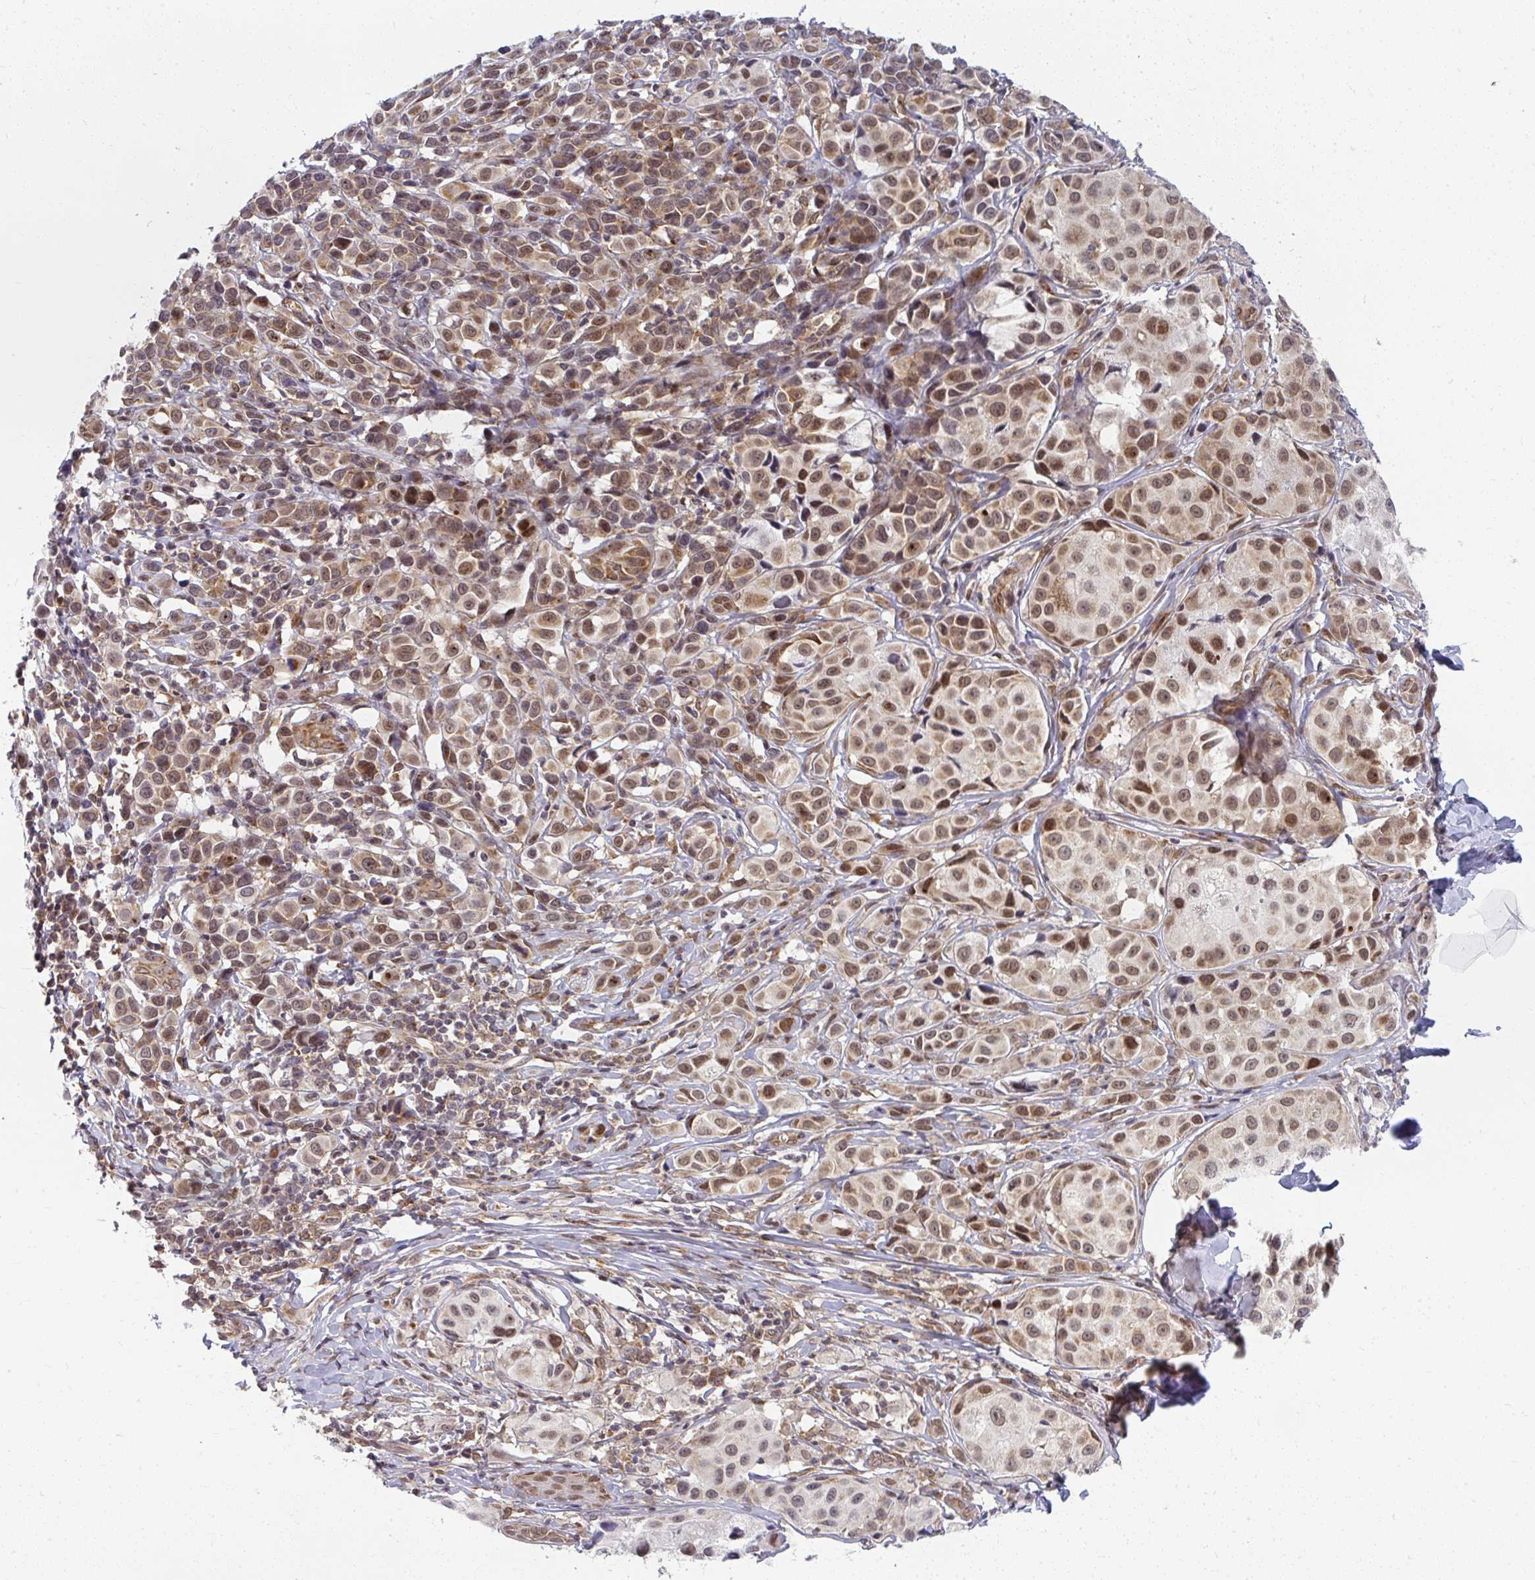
{"staining": {"intensity": "moderate", "quantity": ">75%", "location": "nuclear"}, "tissue": "melanoma", "cell_type": "Tumor cells", "image_type": "cancer", "snomed": [{"axis": "morphology", "description": "Malignant melanoma, NOS"}, {"axis": "topography", "description": "Skin"}], "caption": "Malignant melanoma stained for a protein shows moderate nuclear positivity in tumor cells.", "gene": "SYNCRIP", "patient": {"sex": "male", "age": 39}}